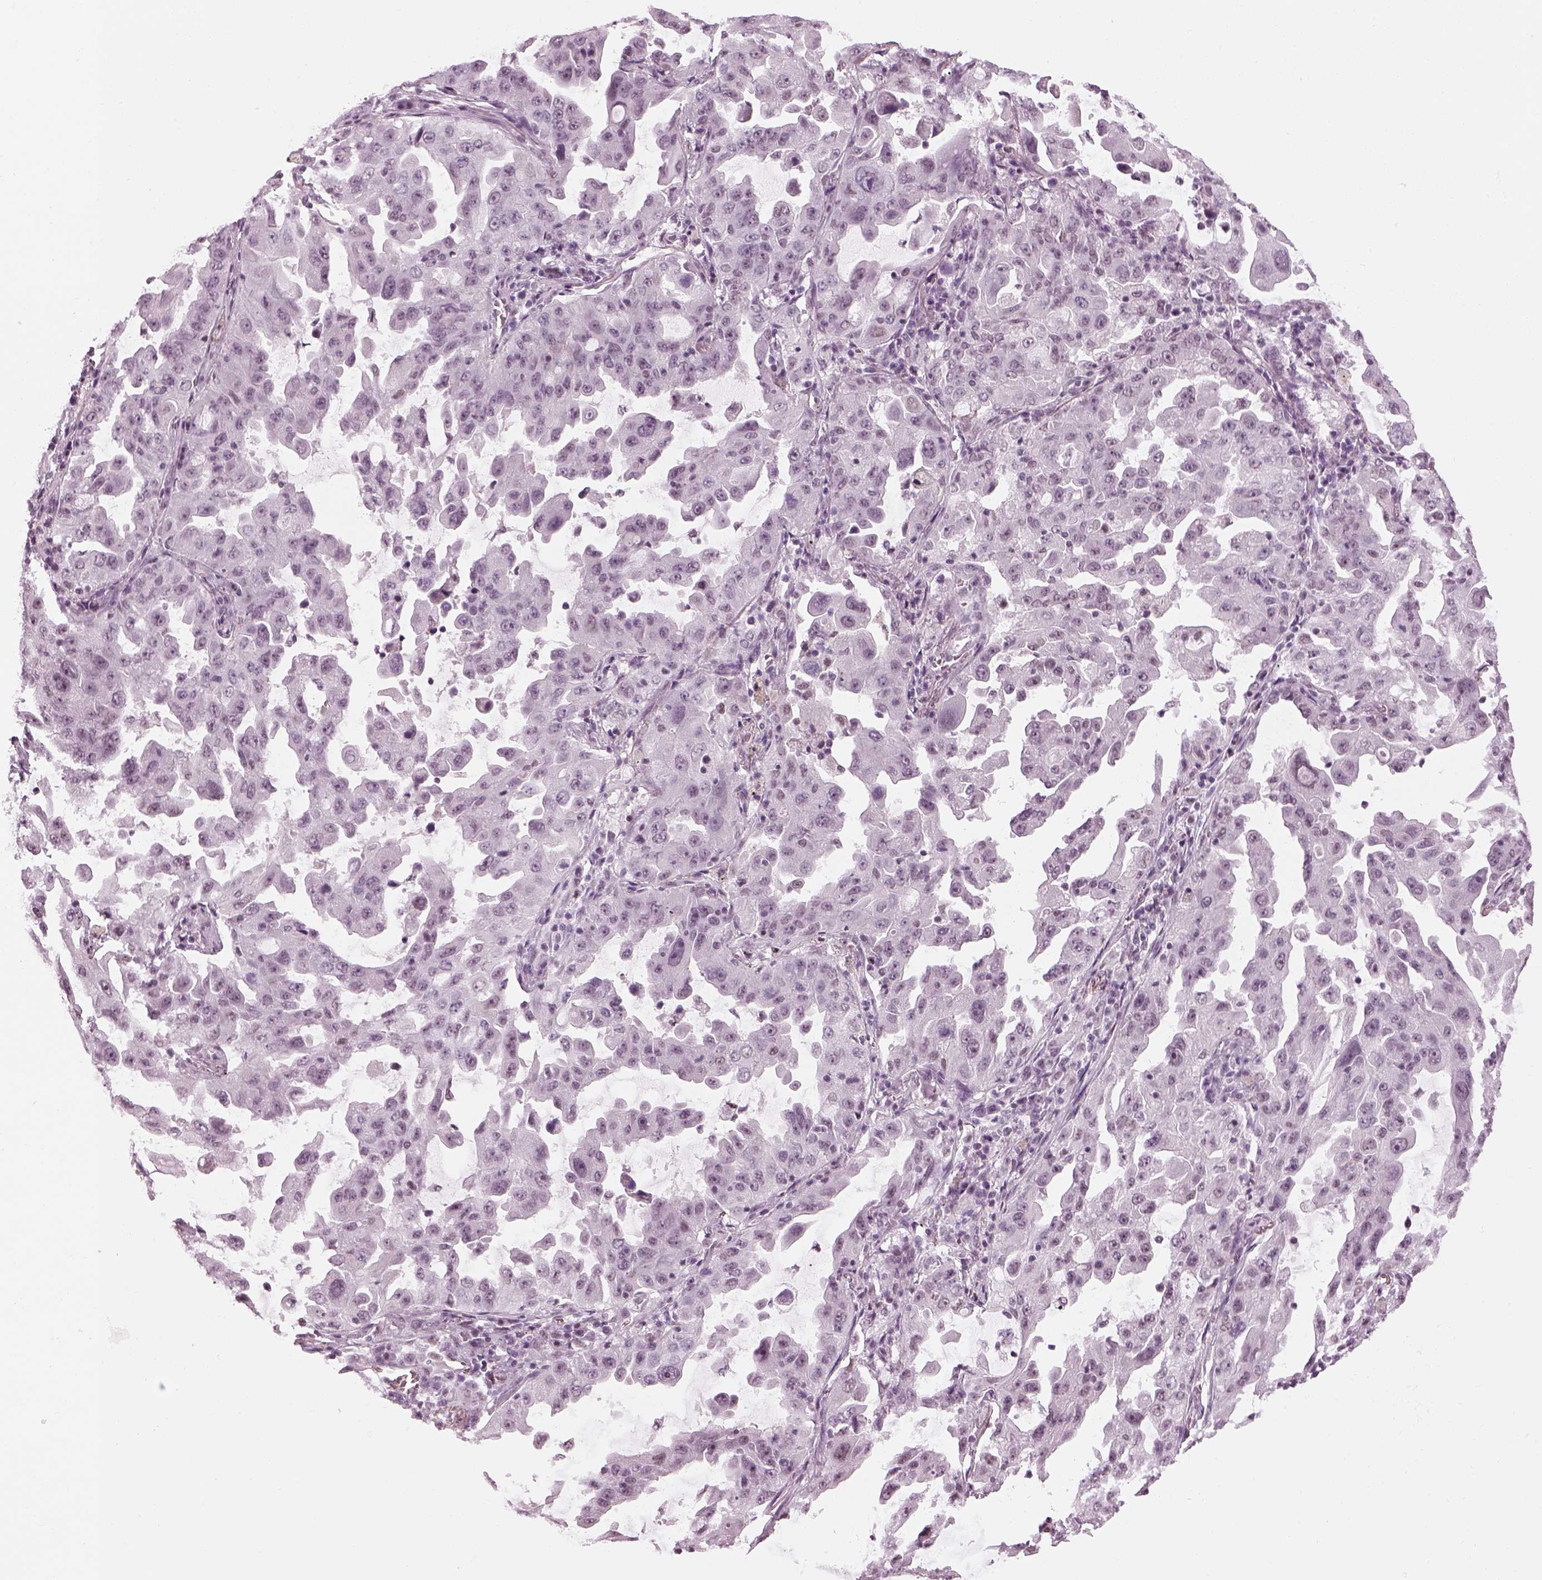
{"staining": {"intensity": "negative", "quantity": "none", "location": "none"}, "tissue": "lung cancer", "cell_type": "Tumor cells", "image_type": "cancer", "snomed": [{"axis": "morphology", "description": "Adenocarcinoma, NOS"}, {"axis": "topography", "description": "Lung"}], "caption": "Immunohistochemical staining of lung cancer displays no significant positivity in tumor cells. (Brightfield microscopy of DAB IHC at high magnification).", "gene": "KCNG2", "patient": {"sex": "female", "age": 61}}